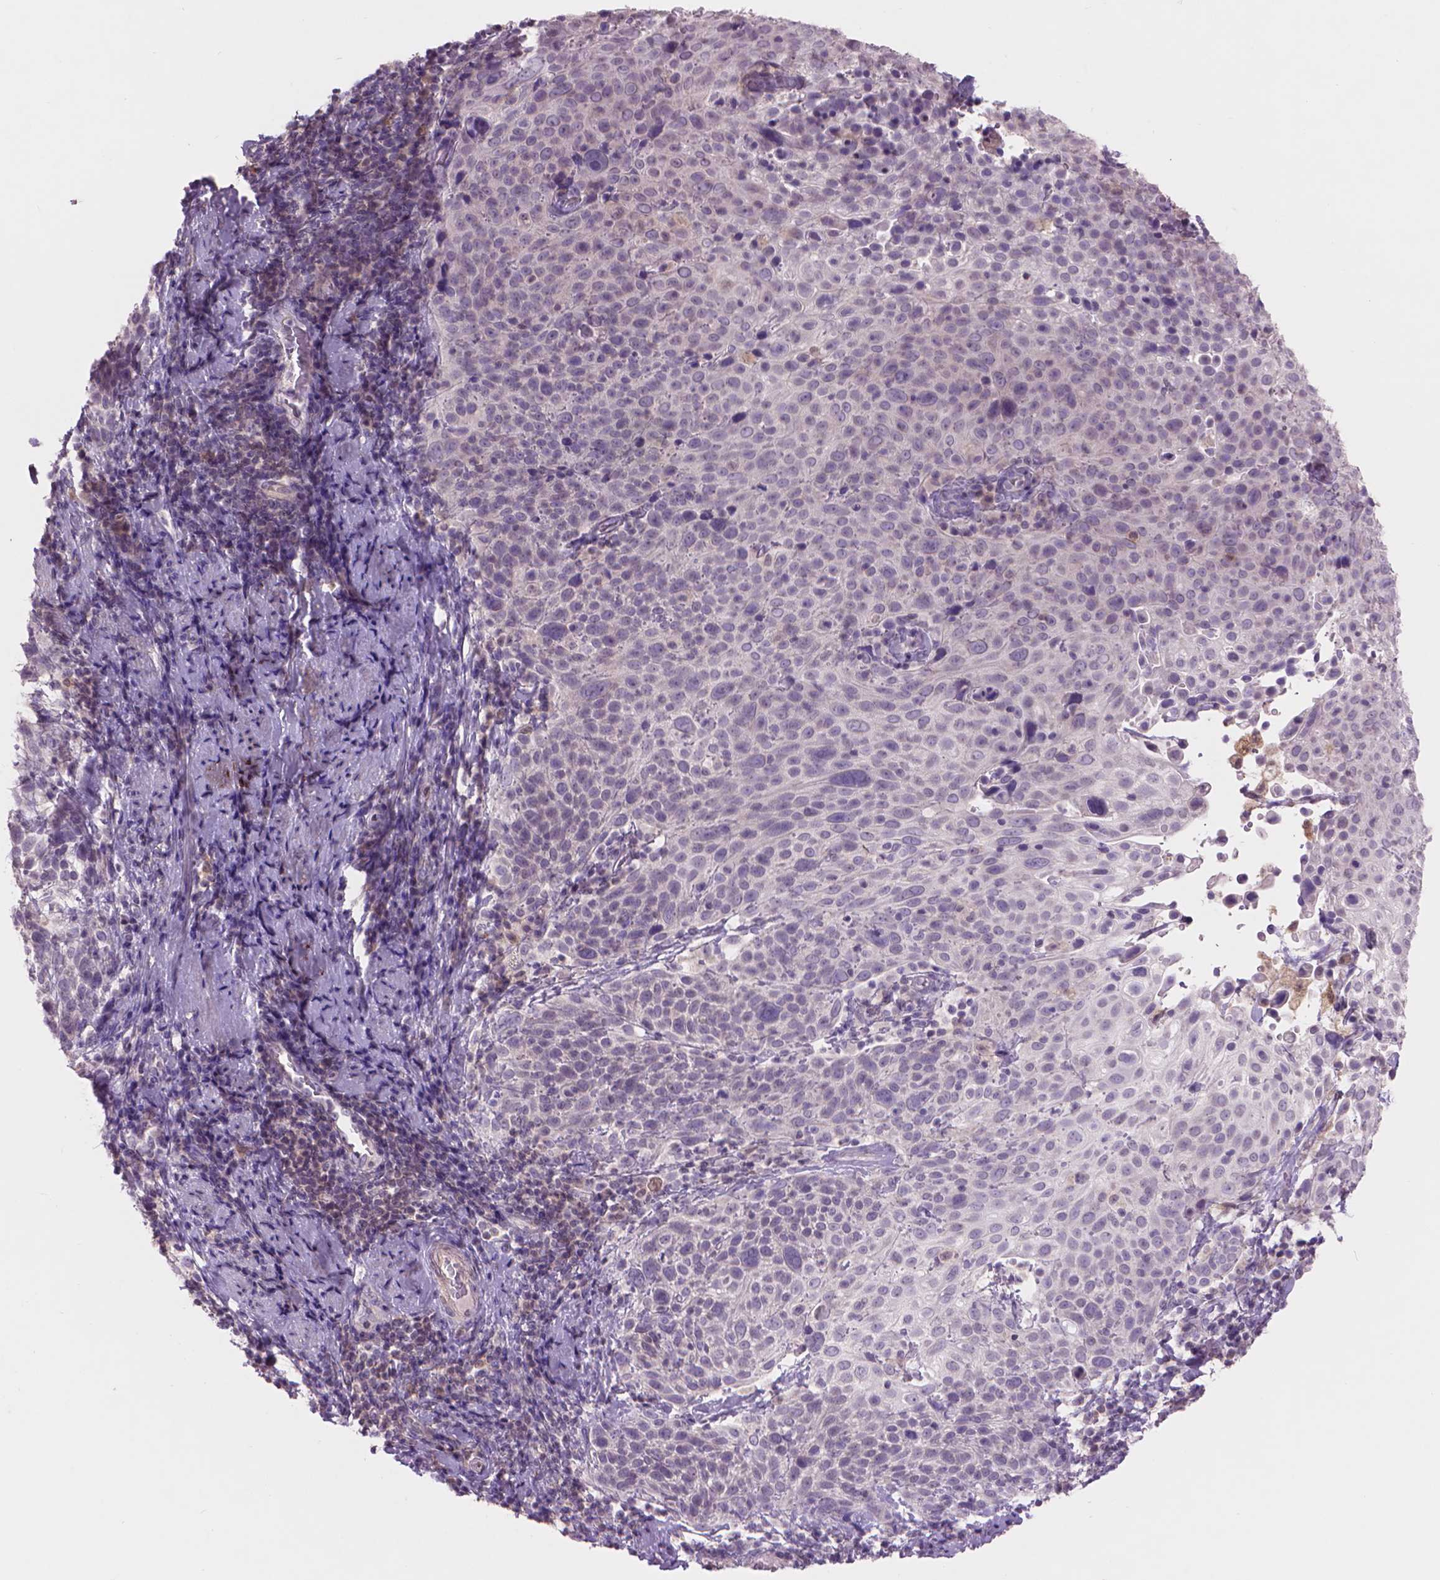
{"staining": {"intensity": "negative", "quantity": "none", "location": "none"}, "tissue": "cervical cancer", "cell_type": "Tumor cells", "image_type": "cancer", "snomed": [{"axis": "morphology", "description": "Squamous cell carcinoma, NOS"}, {"axis": "topography", "description": "Cervix"}], "caption": "Immunohistochemical staining of squamous cell carcinoma (cervical) reveals no significant expression in tumor cells.", "gene": "ENO2", "patient": {"sex": "female", "age": 61}}